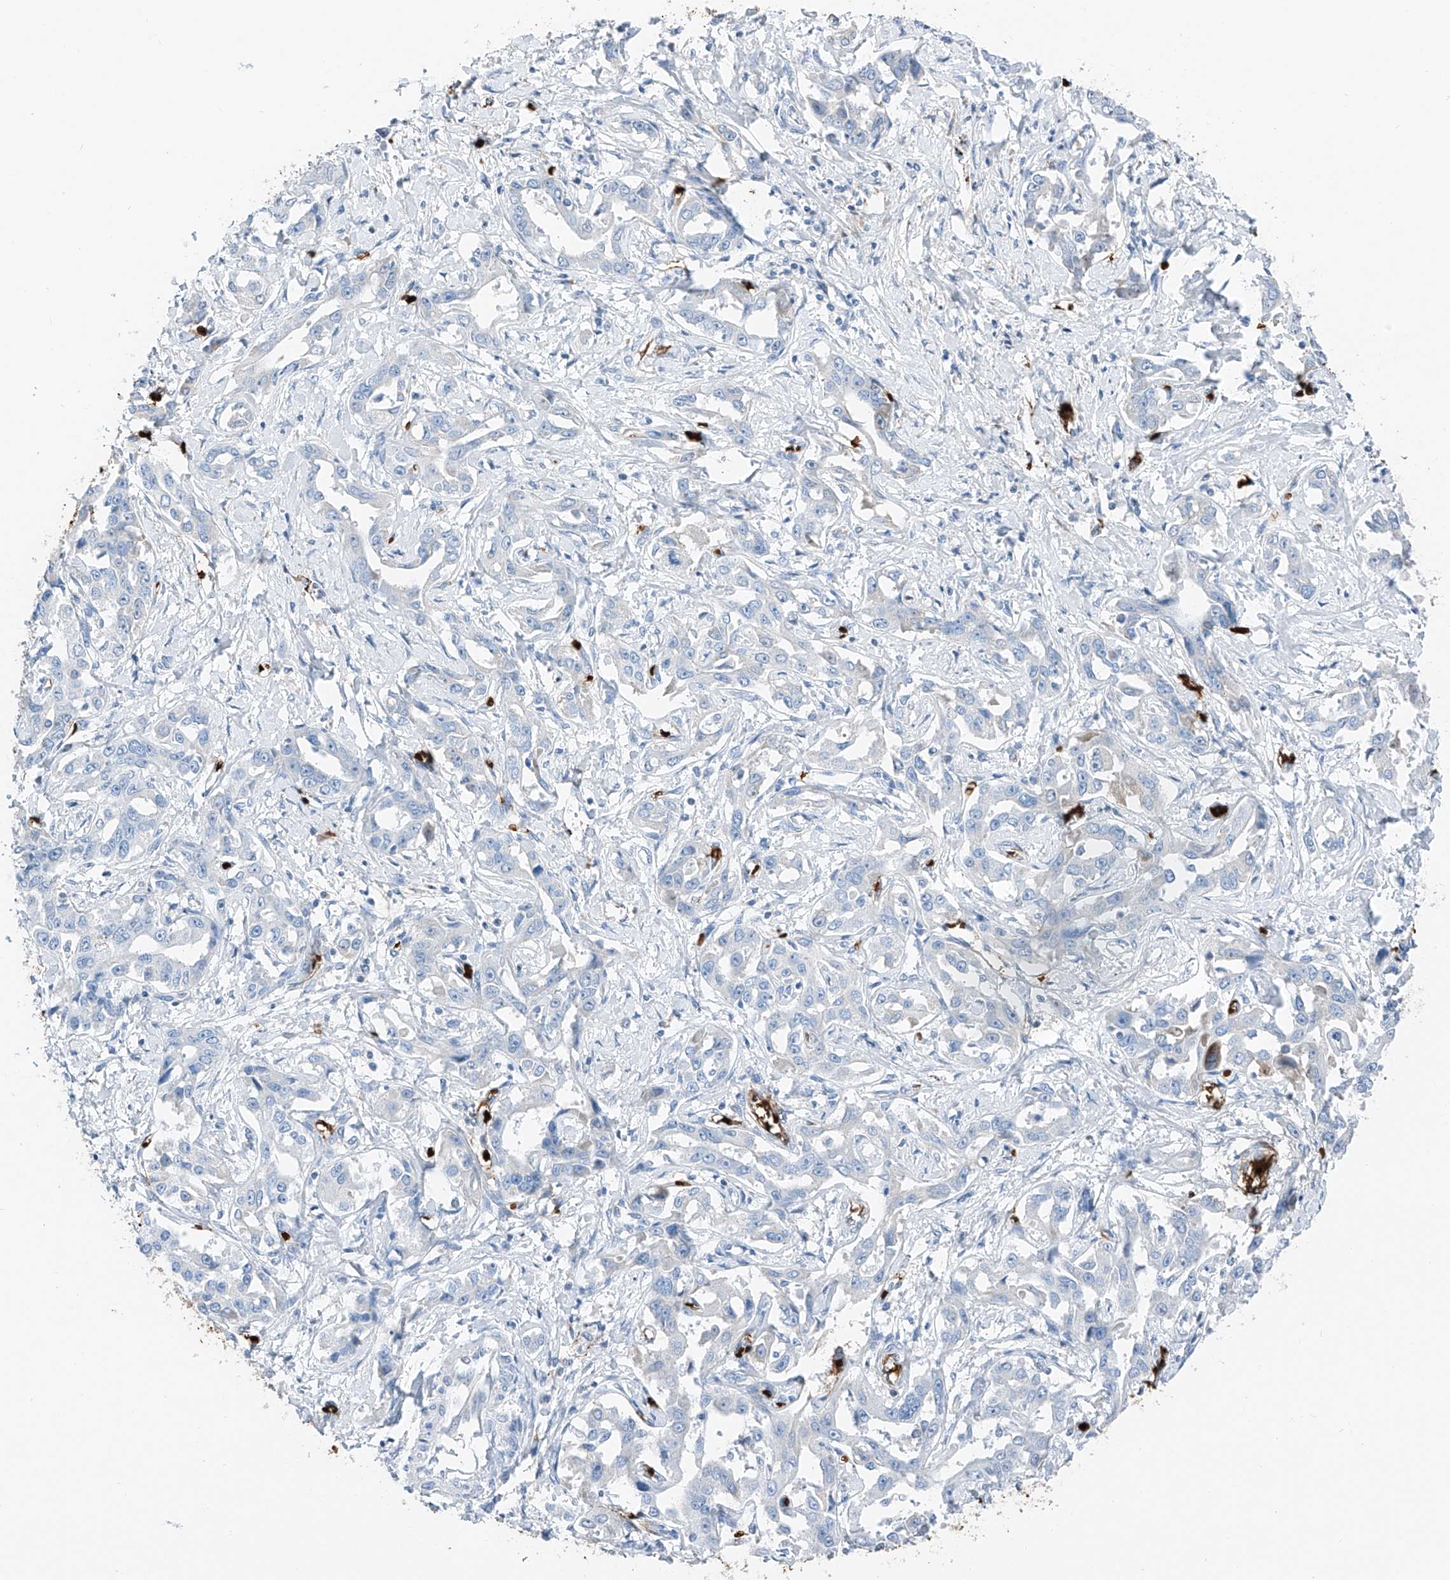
{"staining": {"intensity": "weak", "quantity": "<25%", "location": "cytoplasmic/membranous"}, "tissue": "liver cancer", "cell_type": "Tumor cells", "image_type": "cancer", "snomed": [{"axis": "morphology", "description": "Cholangiocarcinoma"}, {"axis": "topography", "description": "Liver"}], "caption": "Cholangiocarcinoma (liver) stained for a protein using IHC exhibits no staining tumor cells.", "gene": "PRSS23", "patient": {"sex": "male", "age": 59}}